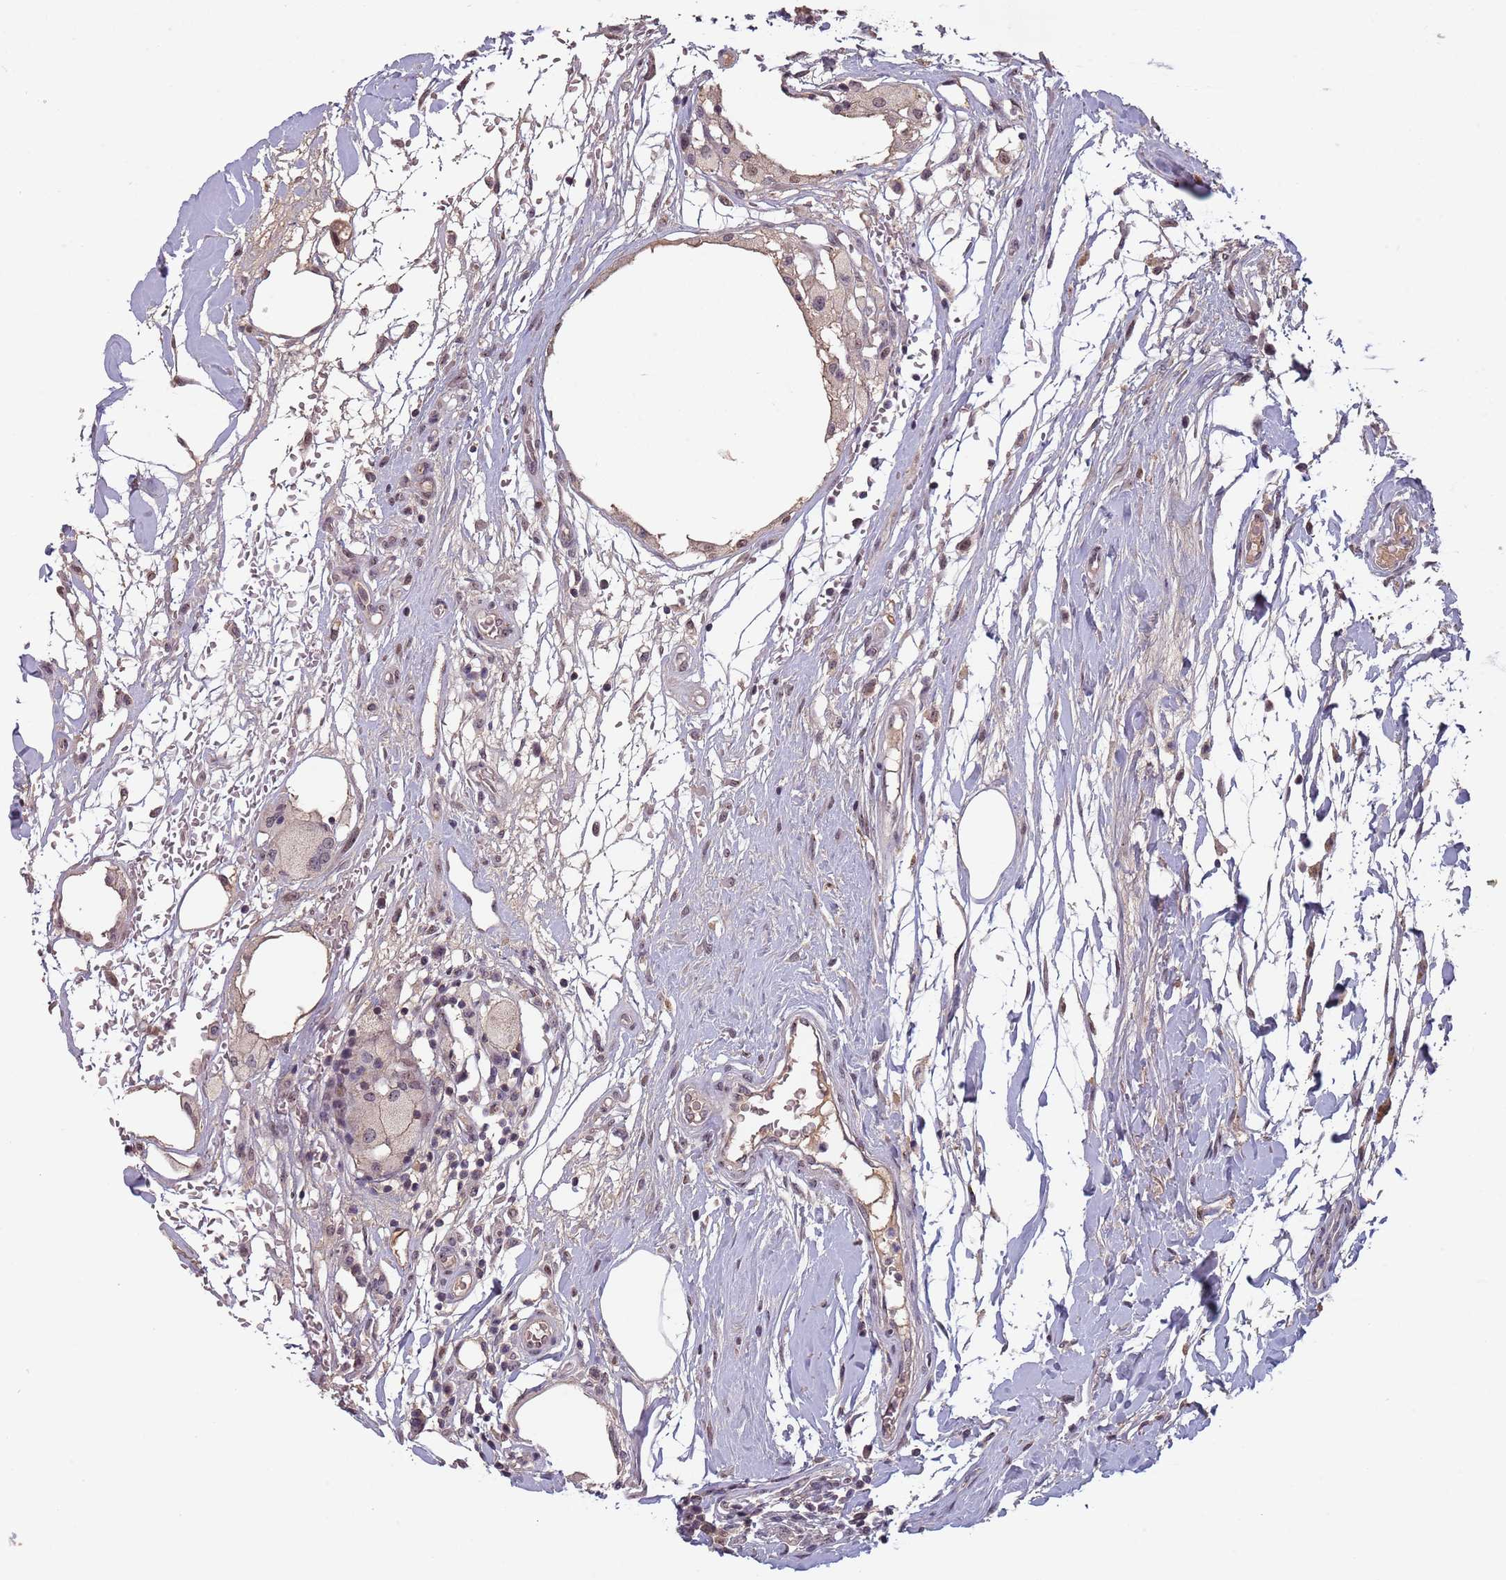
{"staining": {"intensity": "weak", "quantity": ">75%", "location": "nuclear"}, "tissue": "breast cancer", "cell_type": "Tumor cells", "image_type": "cancer", "snomed": [{"axis": "morphology", "description": "Duct carcinoma"}, {"axis": "topography", "description": "Breast"}], "caption": "Protein analysis of breast intraductal carcinoma tissue shows weak nuclear expression in approximately >75% of tumor cells.", "gene": "CIZ1", "patient": {"sex": "female", "age": 55}}